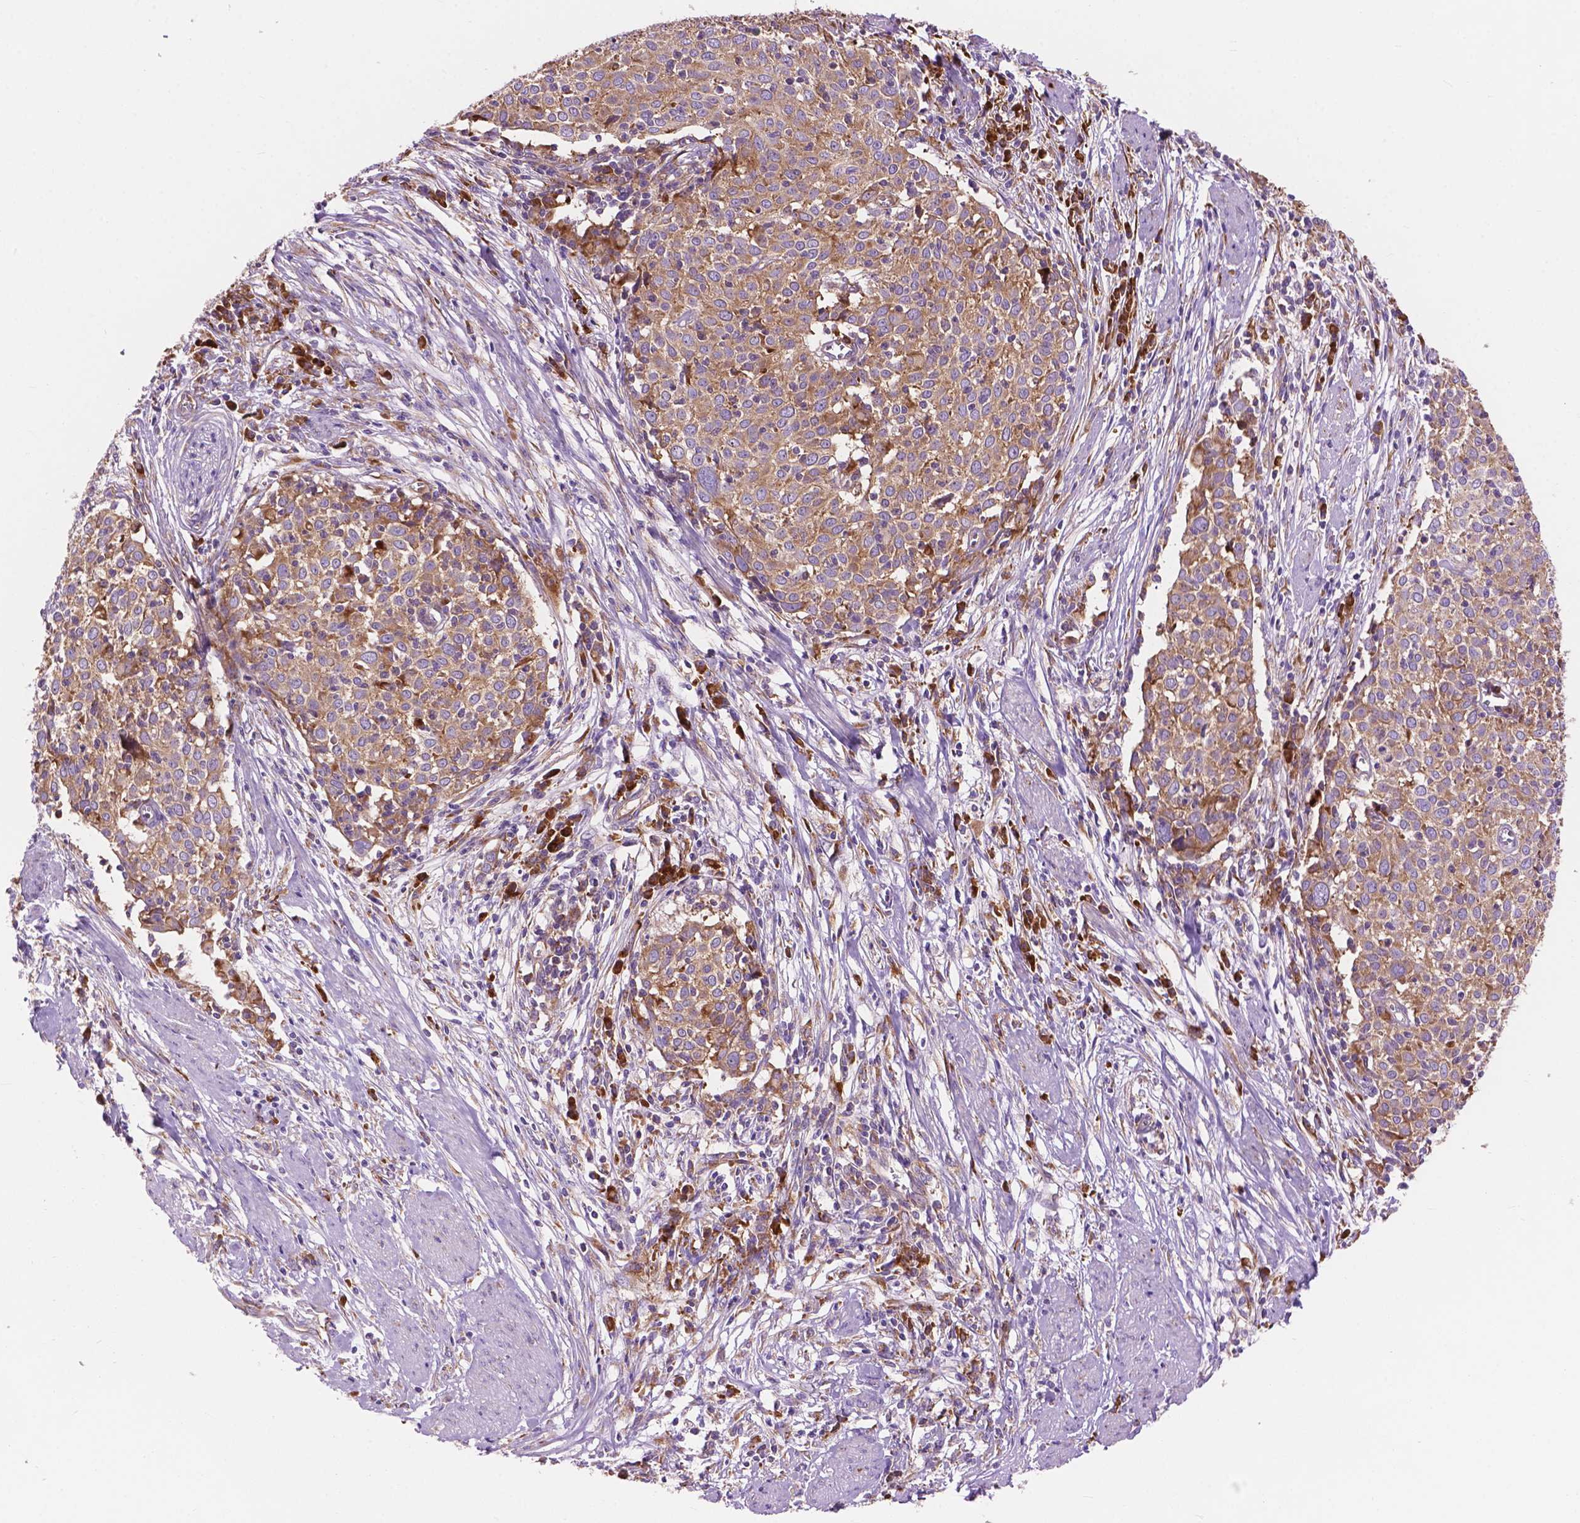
{"staining": {"intensity": "moderate", "quantity": ">75%", "location": "cytoplasmic/membranous"}, "tissue": "cervical cancer", "cell_type": "Tumor cells", "image_type": "cancer", "snomed": [{"axis": "morphology", "description": "Squamous cell carcinoma, NOS"}, {"axis": "topography", "description": "Cervix"}], "caption": "This is an image of IHC staining of cervical cancer (squamous cell carcinoma), which shows moderate expression in the cytoplasmic/membranous of tumor cells.", "gene": "RPL37A", "patient": {"sex": "female", "age": 39}}